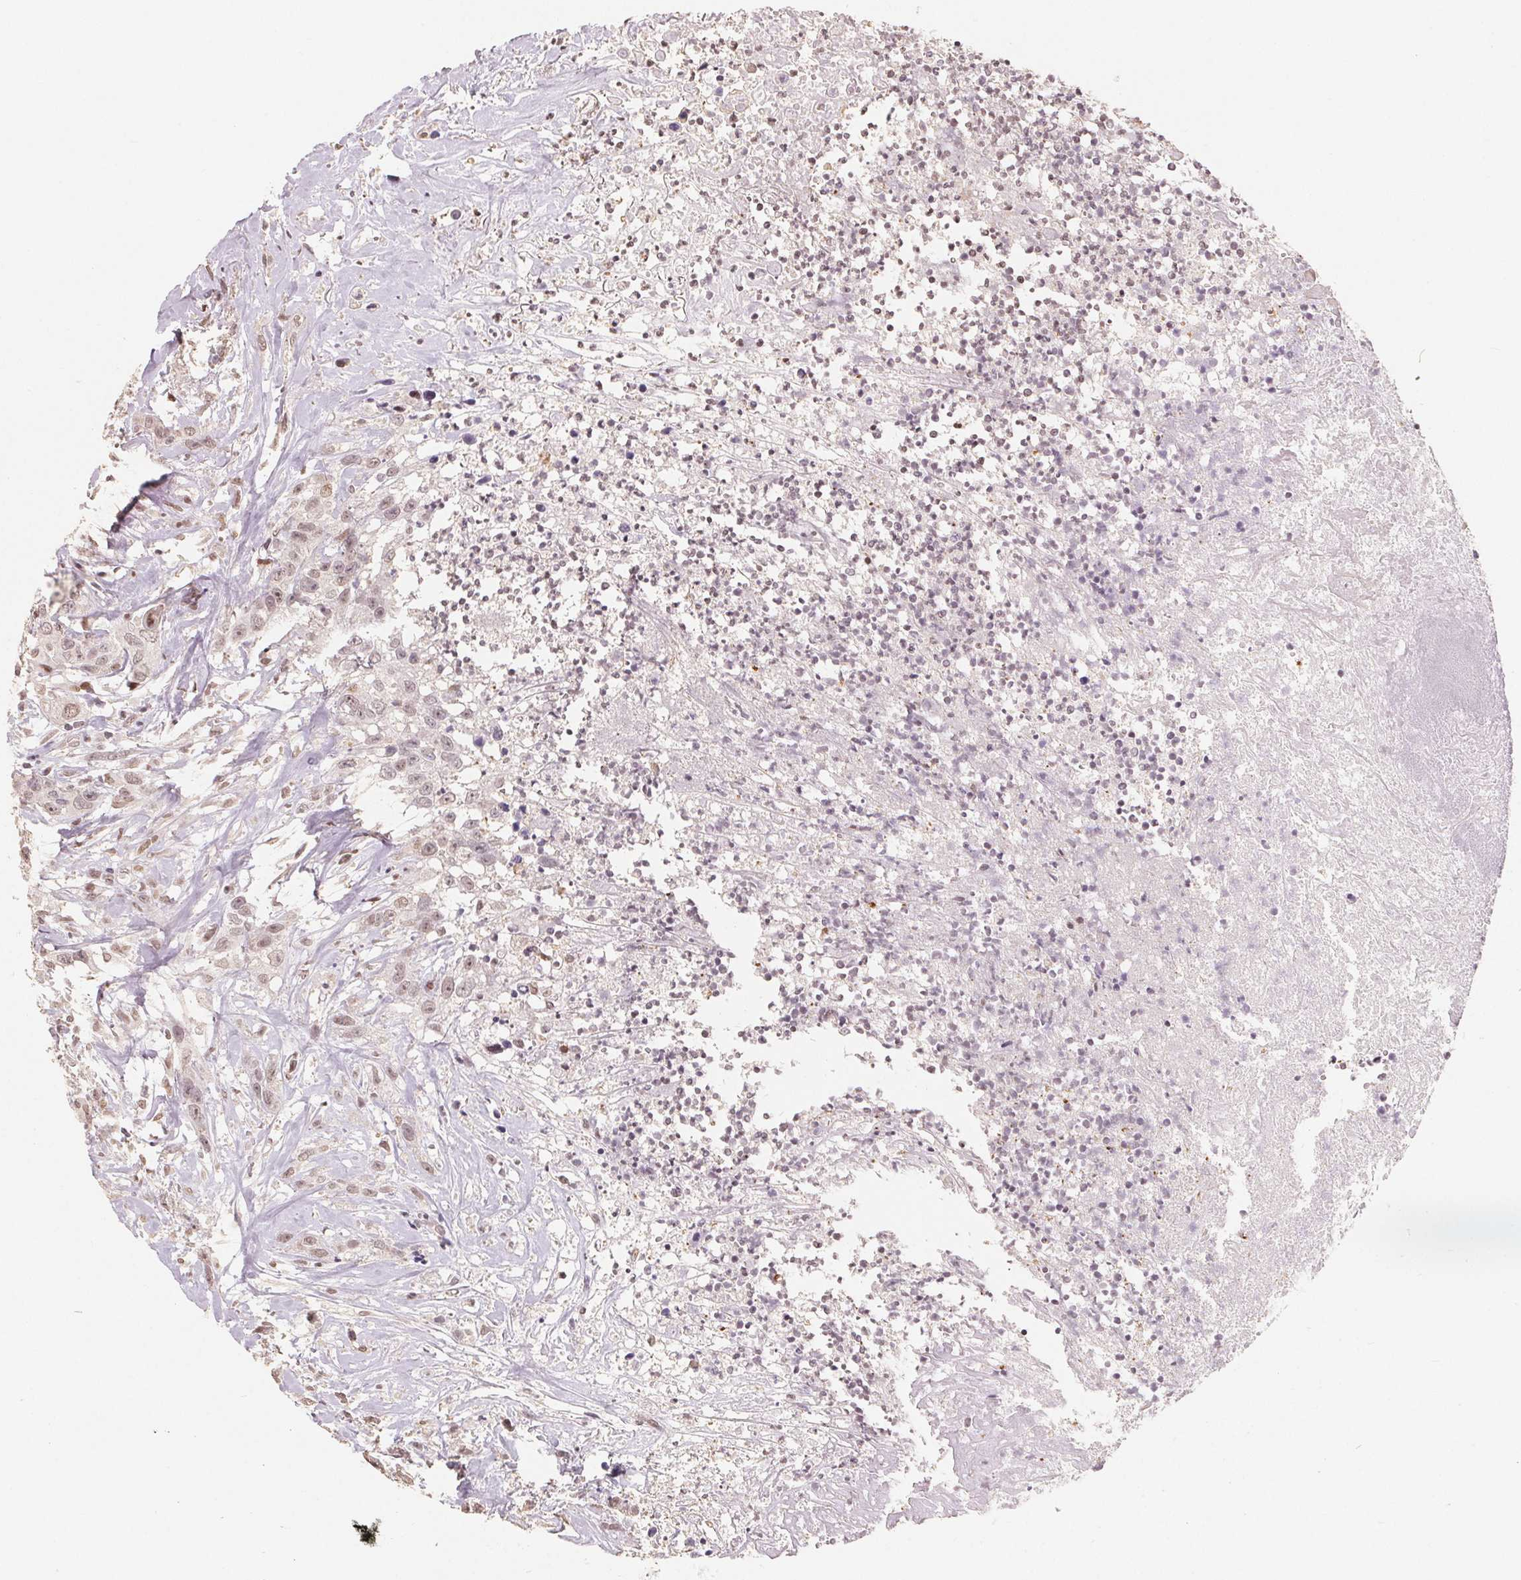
{"staining": {"intensity": "weak", "quantity": ">75%", "location": "nuclear"}, "tissue": "head and neck cancer", "cell_type": "Tumor cells", "image_type": "cancer", "snomed": [{"axis": "morphology", "description": "Squamous cell carcinoma, NOS"}, {"axis": "topography", "description": "Head-Neck"}], "caption": "DAB (3,3'-diaminobenzidine) immunohistochemical staining of squamous cell carcinoma (head and neck) displays weak nuclear protein expression in approximately >75% of tumor cells. (Brightfield microscopy of DAB IHC at high magnification).", "gene": "CCDC138", "patient": {"sex": "male", "age": 57}}